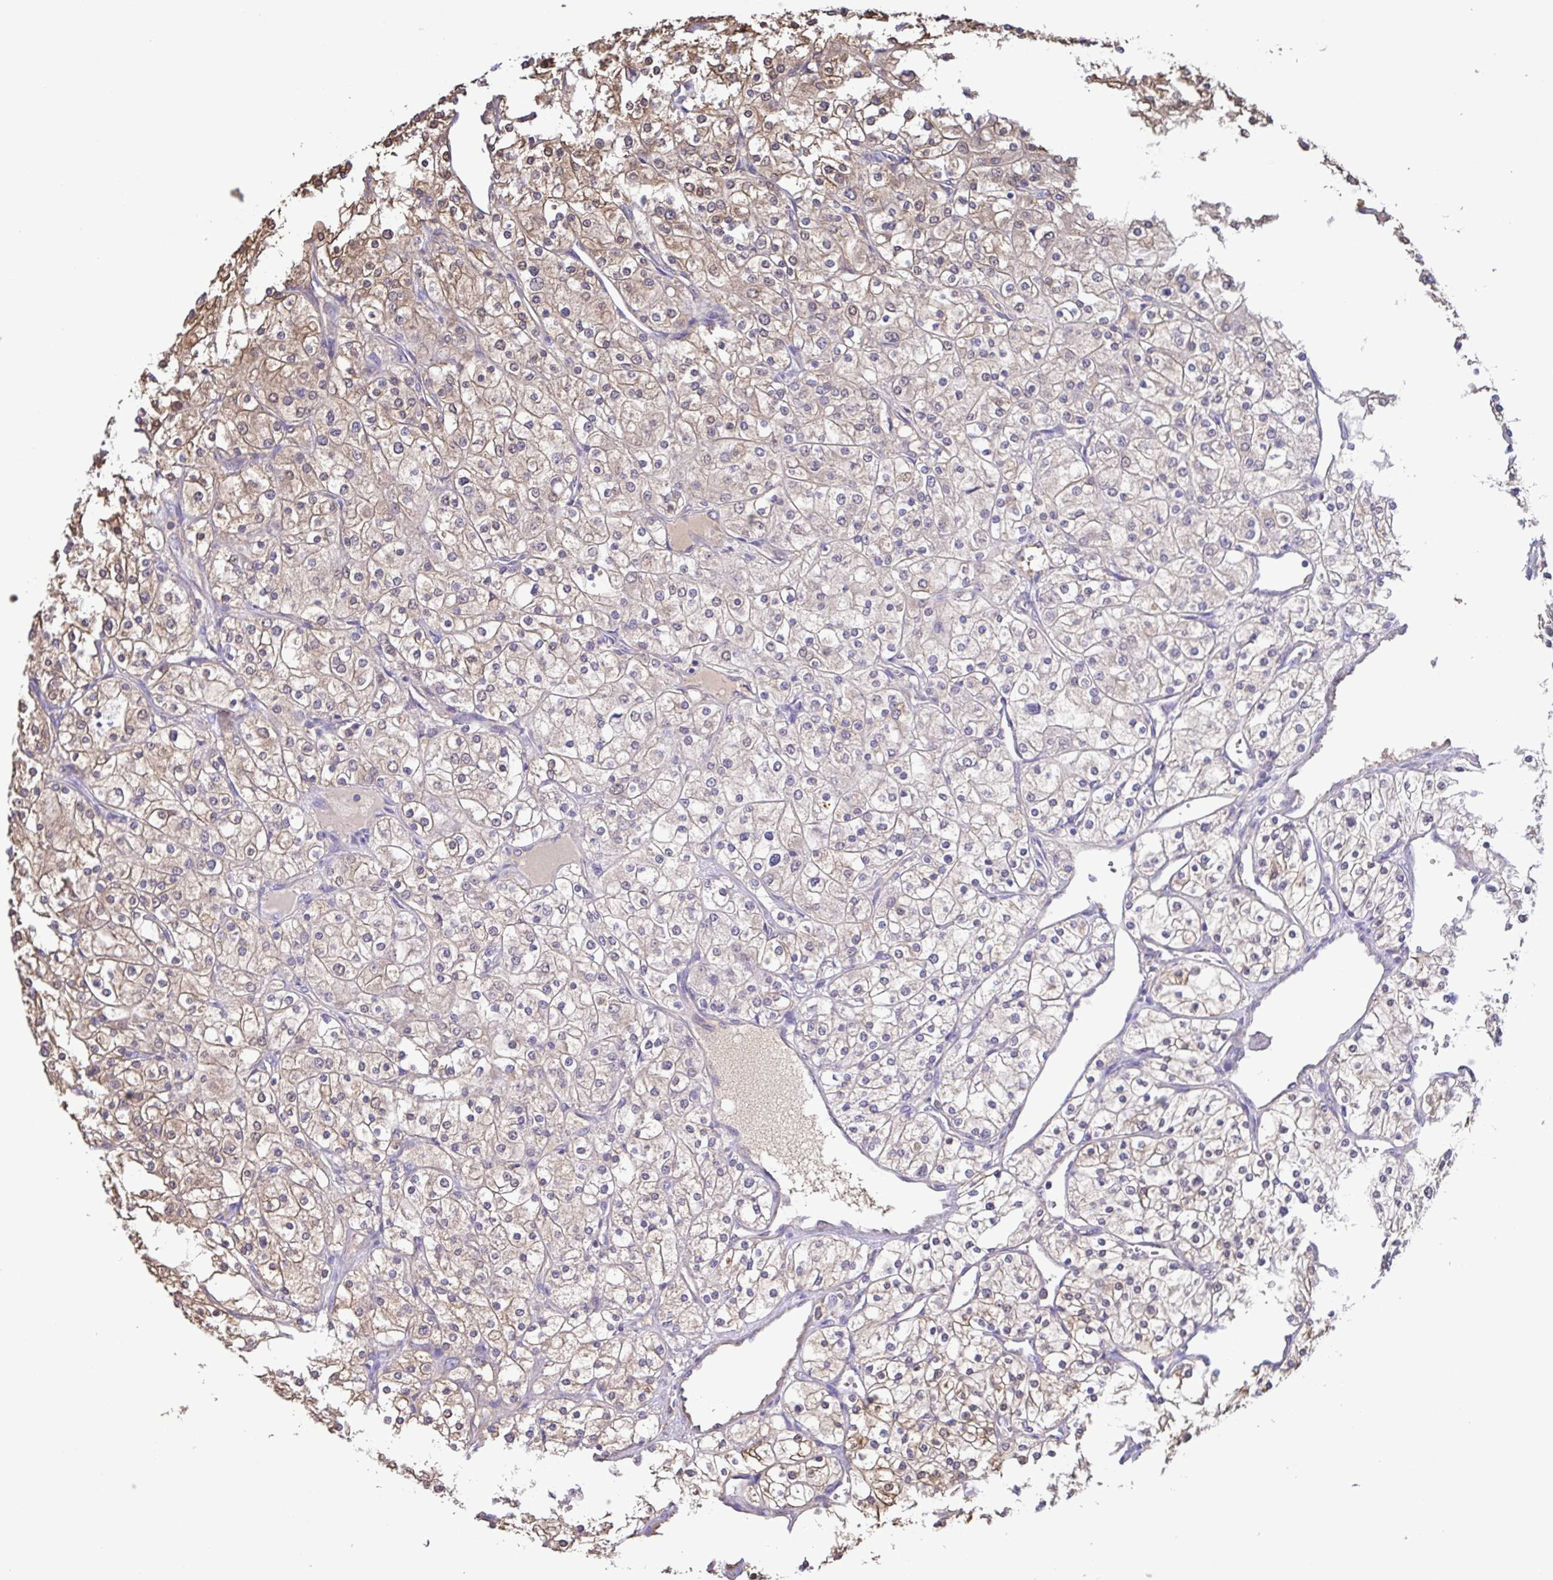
{"staining": {"intensity": "weak", "quantity": ">75%", "location": "cytoplasmic/membranous"}, "tissue": "renal cancer", "cell_type": "Tumor cells", "image_type": "cancer", "snomed": [{"axis": "morphology", "description": "Adenocarcinoma, NOS"}, {"axis": "topography", "description": "Kidney"}], "caption": "The immunohistochemical stain highlights weak cytoplasmic/membranous expression in tumor cells of renal adenocarcinoma tissue.", "gene": "LDHC", "patient": {"sex": "male", "age": 80}}